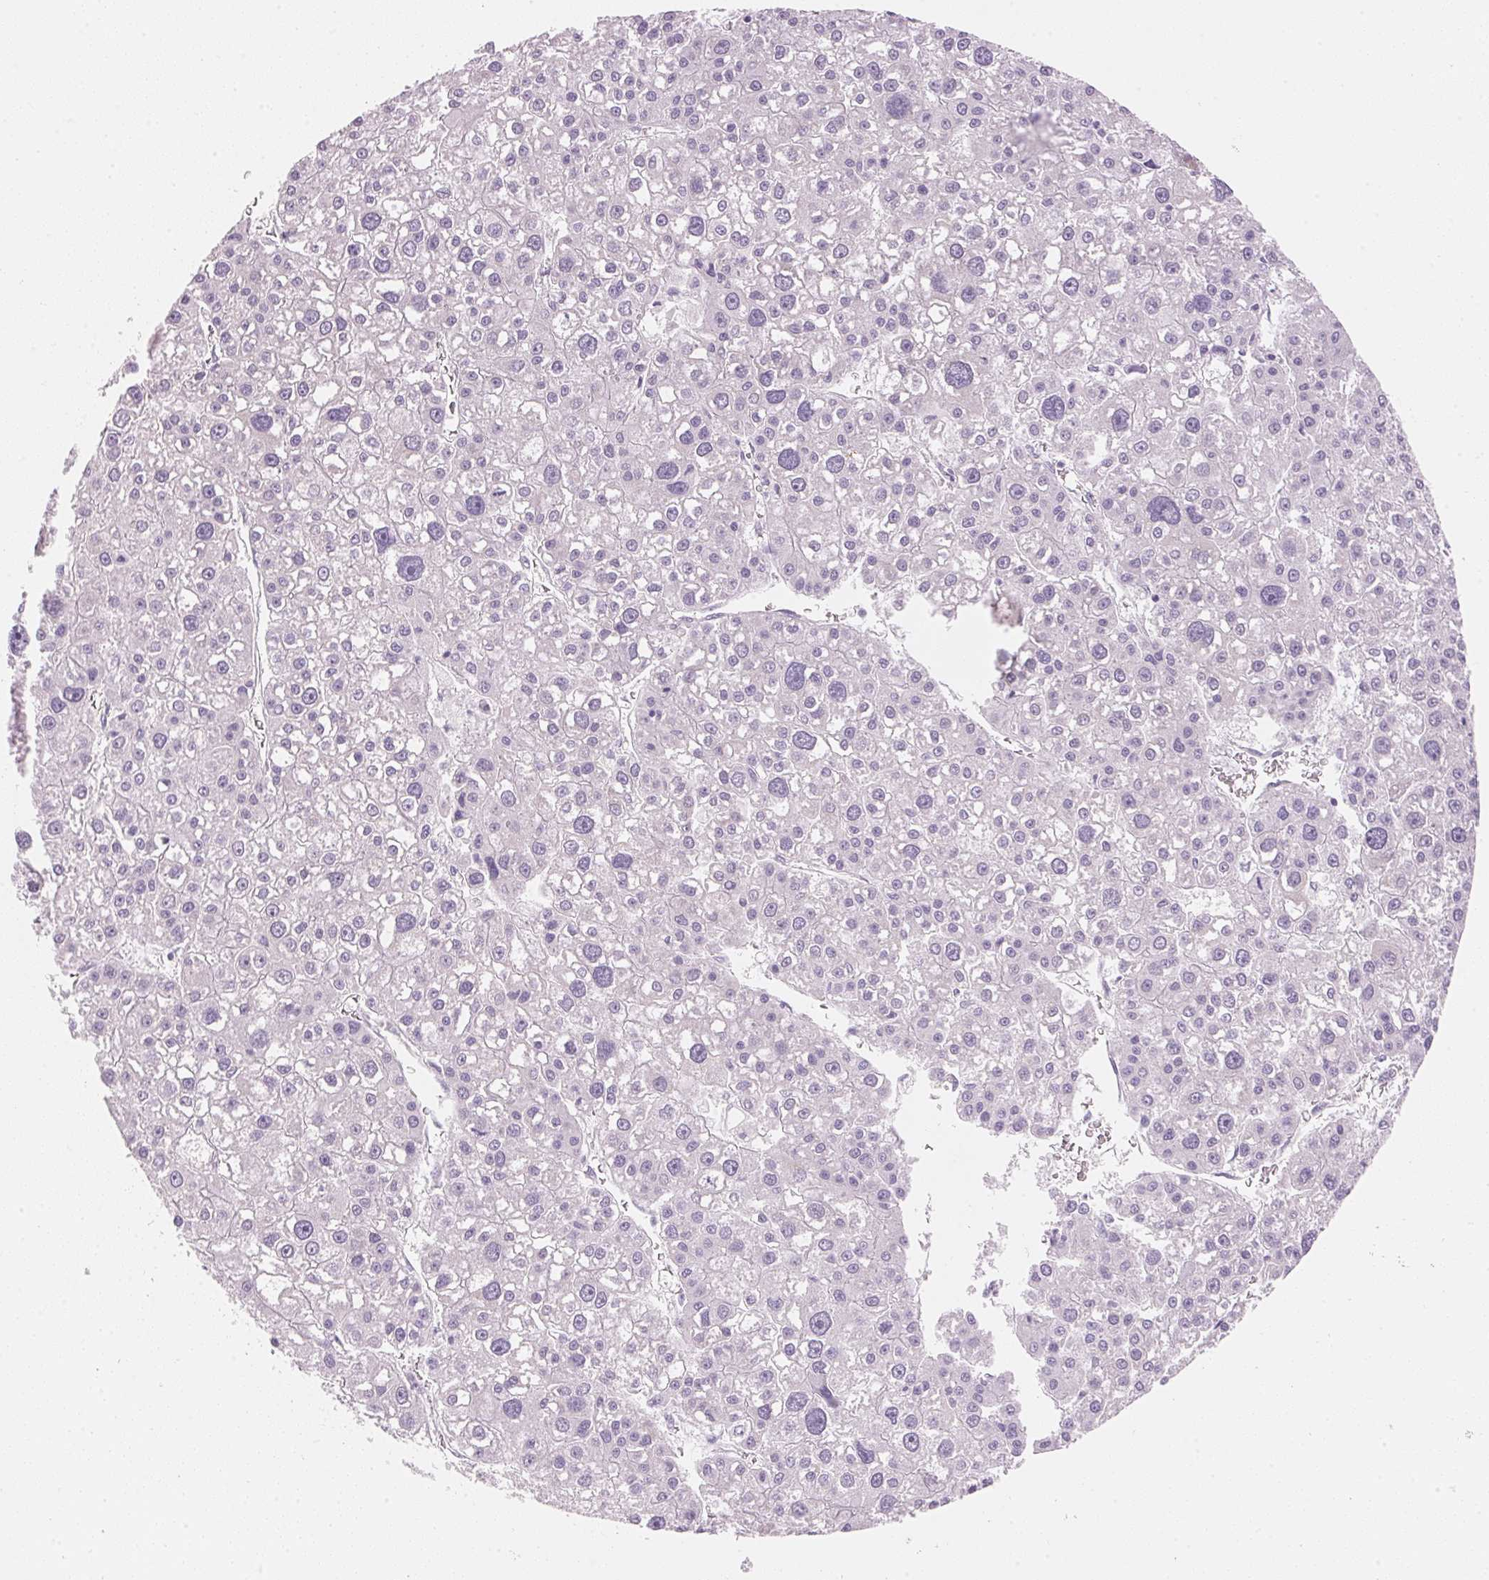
{"staining": {"intensity": "negative", "quantity": "none", "location": "none"}, "tissue": "liver cancer", "cell_type": "Tumor cells", "image_type": "cancer", "snomed": [{"axis": "morphology", "description": "Carcinoma, Hepatocellular, NOS"}, {"axis": "topography", "description": "Liver"}], "caption": "This is a histopathology image of IHC staining of hepatocellular carcinoma (liver), which shows no staining in tumor cells.", "gene": "HOXB13", "patient": {"sex": "male", "age": 73}}